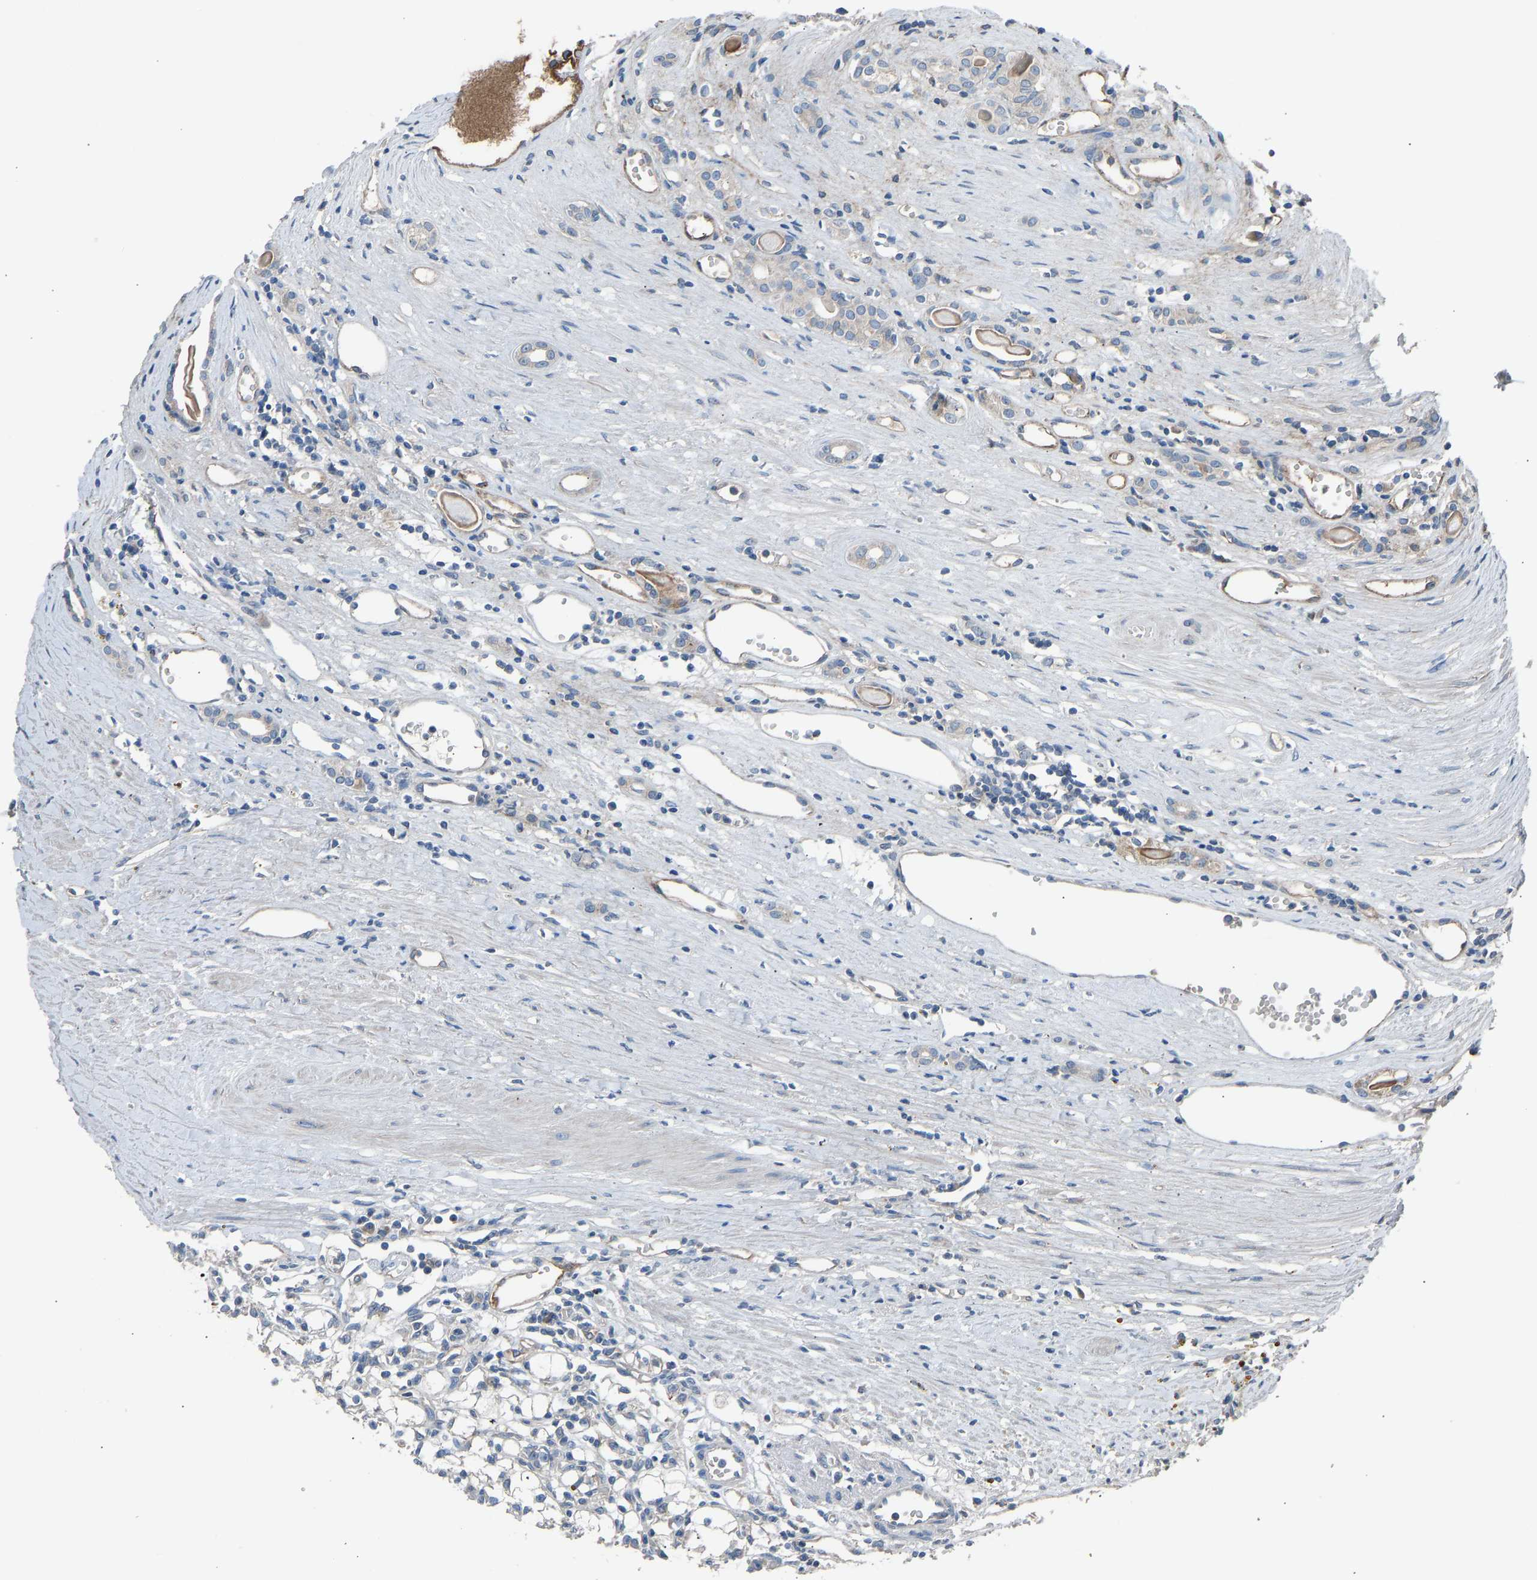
{"staining": {"intensity": "negative", "quantity": "none", "location": "none"}, "tissue": "renal cancer", "cell_type": "Tumor cells", "image_type": "cancer", "snomed": [{"axis": "morphology", "description": "Adenocarcinoma, NOS"}, {"axis": "topography", "description": "Kidney"}], "caption": "Tumor cells show no significant positivity in adenocarcinoma (renal).", "gene": "TGFBR3", "patient": {"sex": "male", "age": 56}}